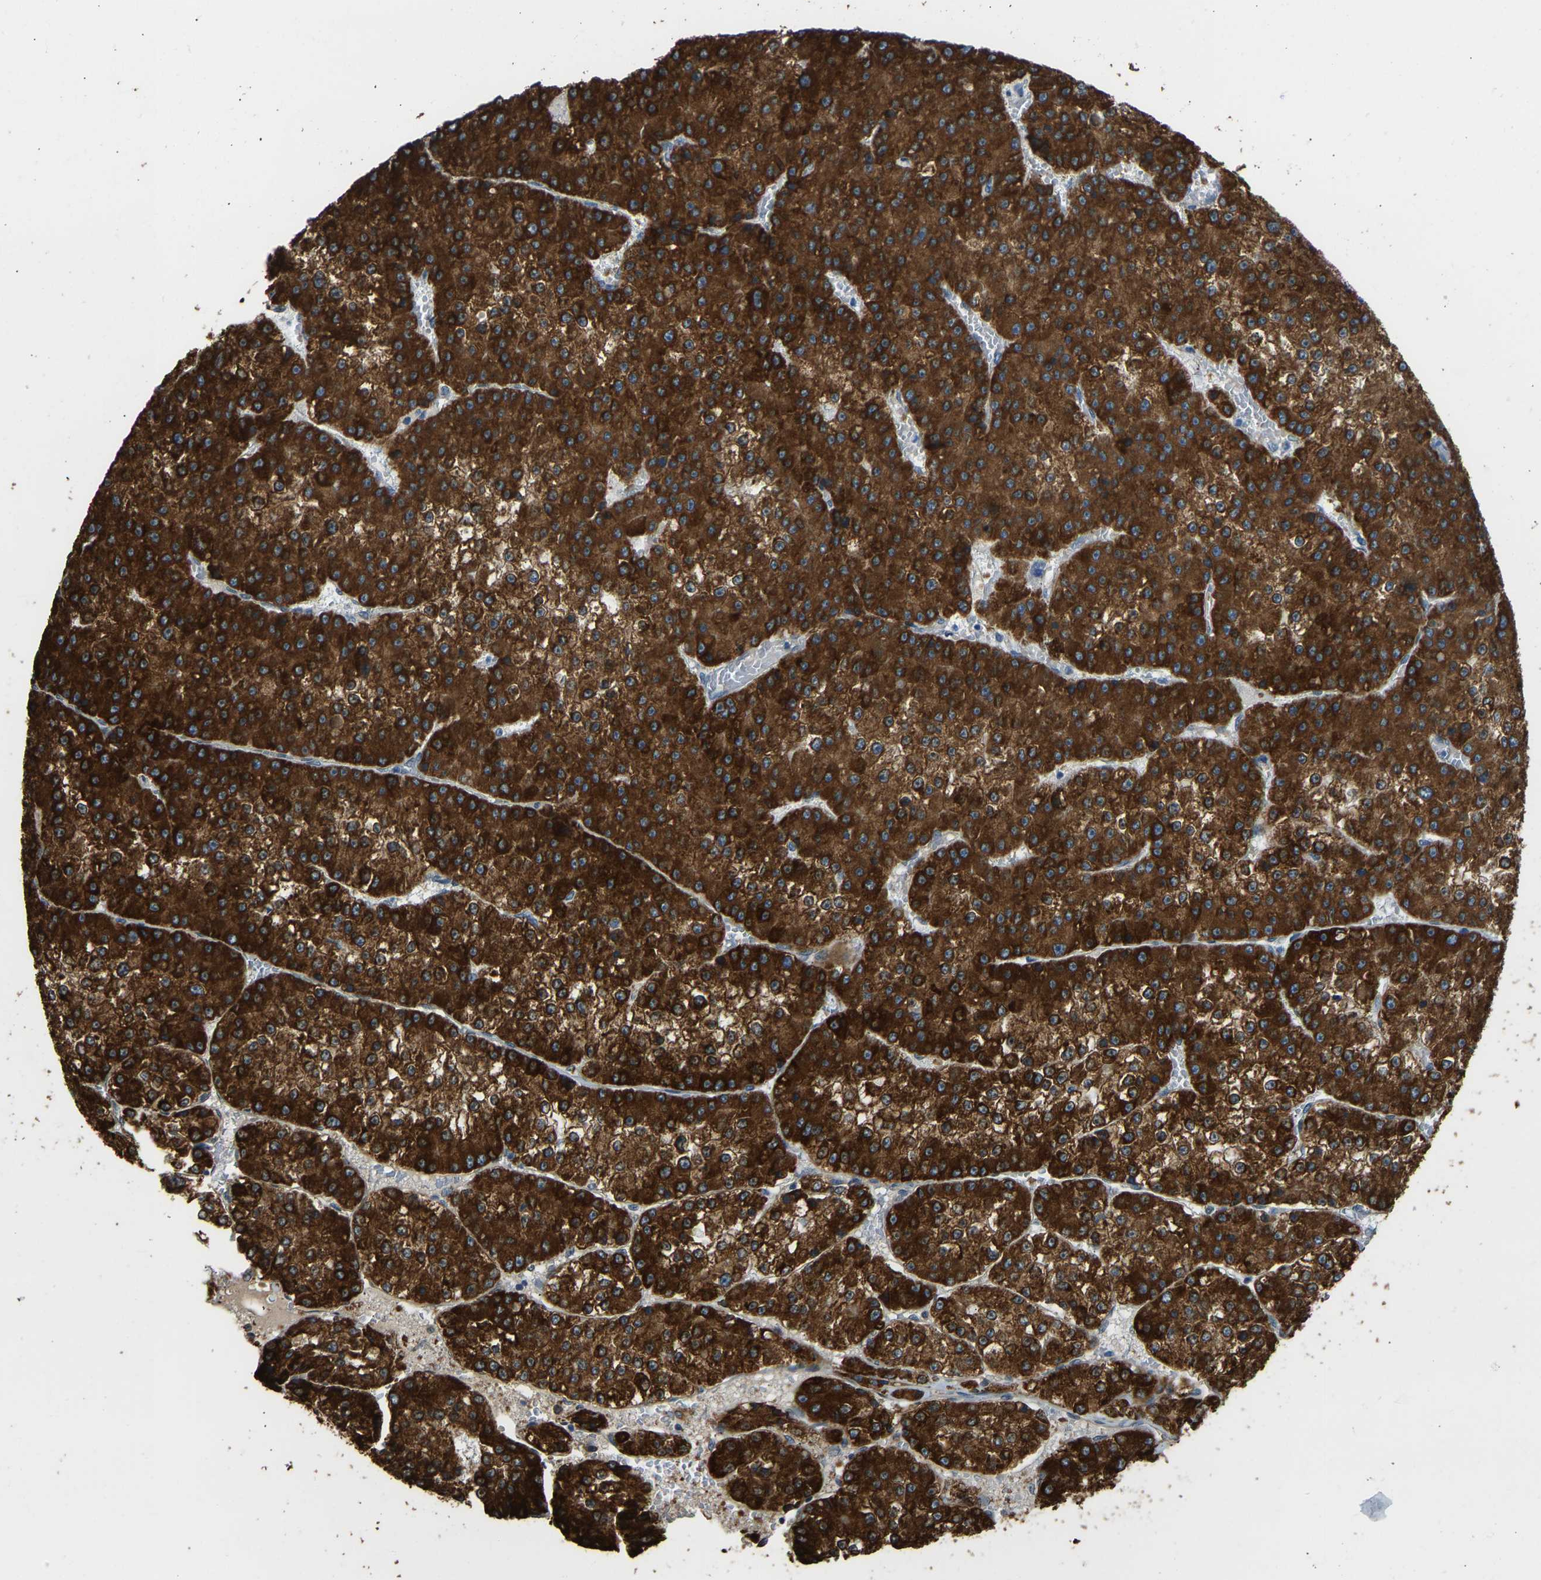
{"staining": {"intensity": "strong", "quantity": ">75%", "location": "cytoplasmic/membranous"}, "tissue": "liver cancer", "cell_type": "Tumor cells", "image_type": "cancer", "snomed": [{"axis": "morphology", "description": "Carcinoma, Hepatocellular, NOS"}, {"axis": "topography", "description": "Liver"}], "caption": "Human hepatocellular carcinoma (liver) stained with a protein marker exhibits strong staining in tumor cells.", "gene": "OS9", "patient": {"sex": "female", "age": 73}}